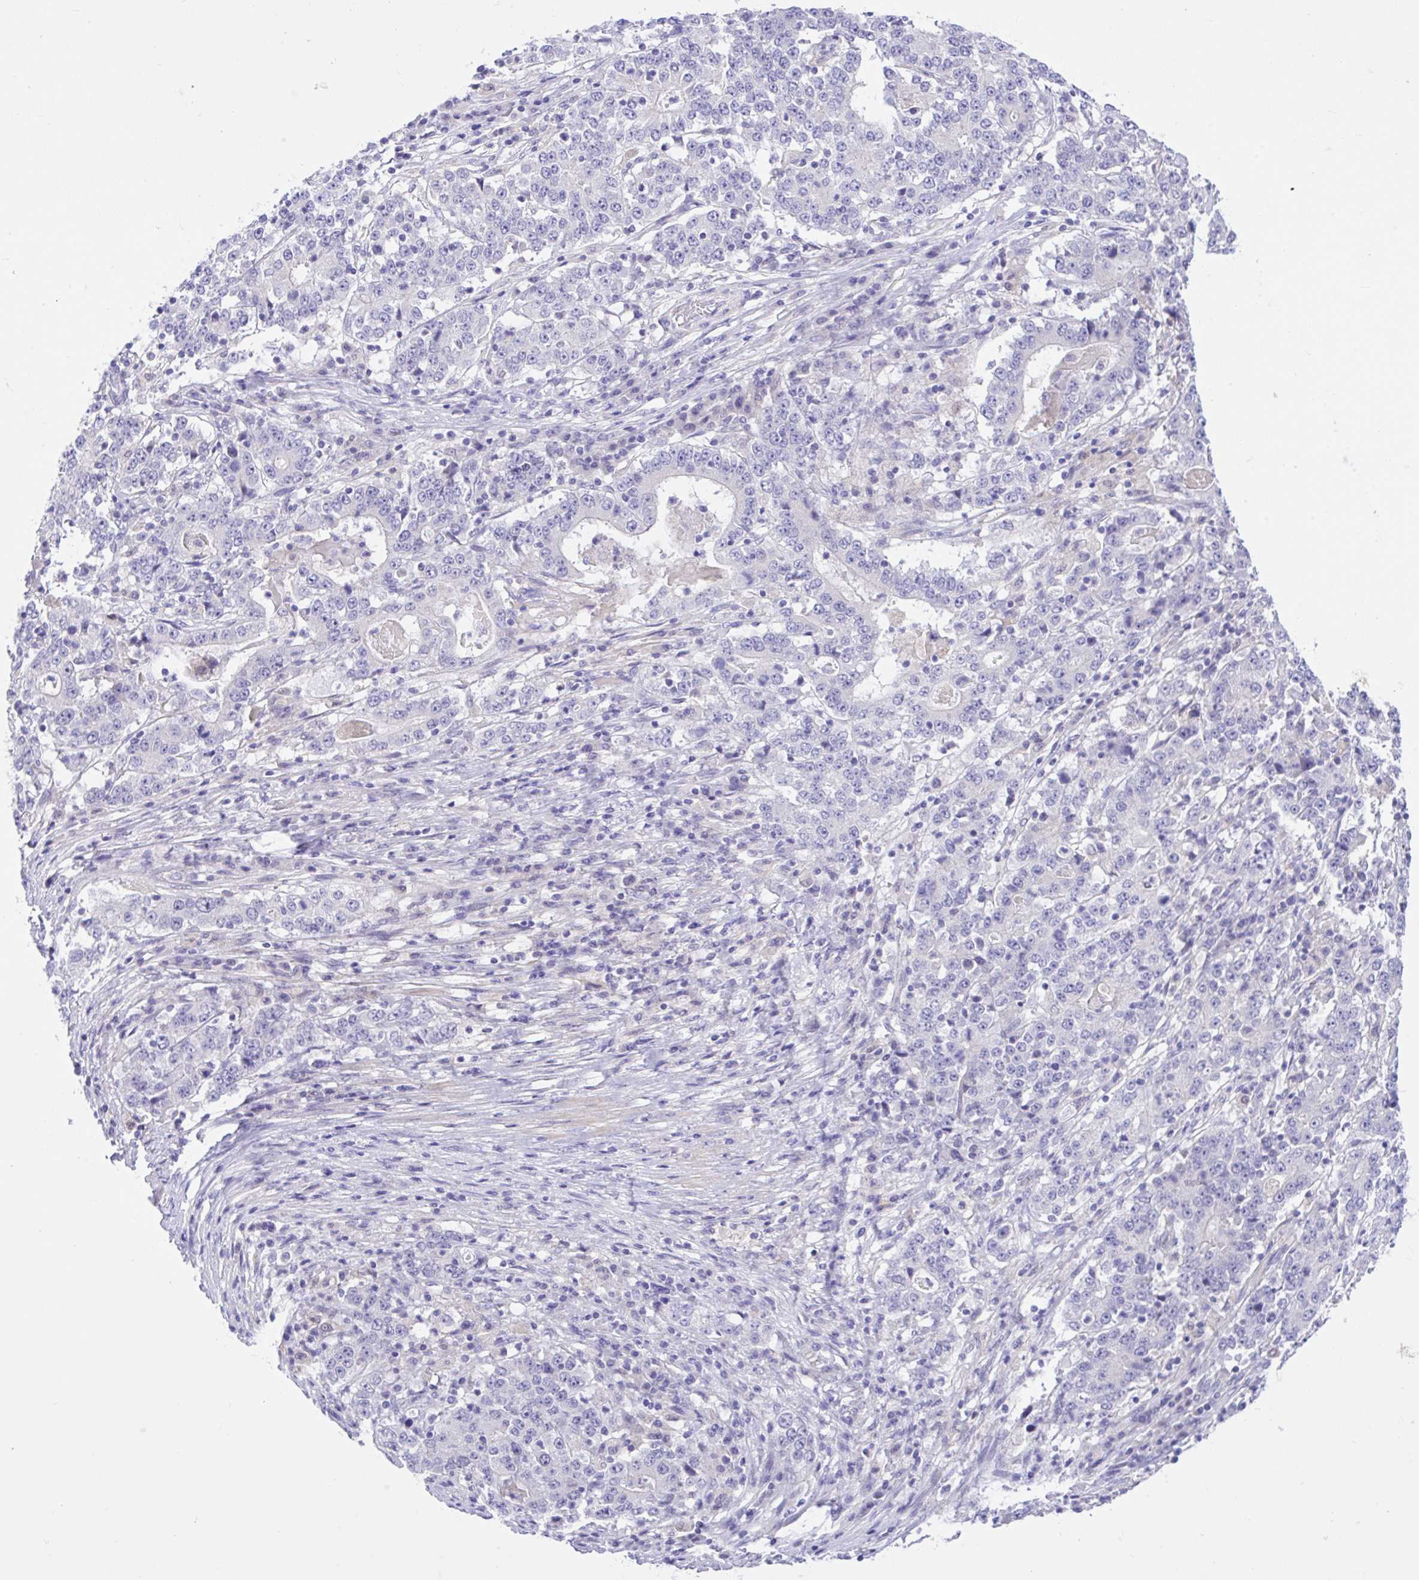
{"staining": {"intensity": "negative", "quantity": "none", "location": "none"}, "tissue": "stomach cancer", "cell_type": "Tumor cells", "image_type": "cancer", "snomed": [{"axis": "morphology", "description": "Adenocarcinoma, NOS"}, {"axis": "topography", "description": "Stomach"}], "caption": "IHC image of human stomach cancer stained for a protein (brown), which exhibits no staining in tumor cells.", "gene": "ANO4", "patient": {"sex": "male", "age": 59}}